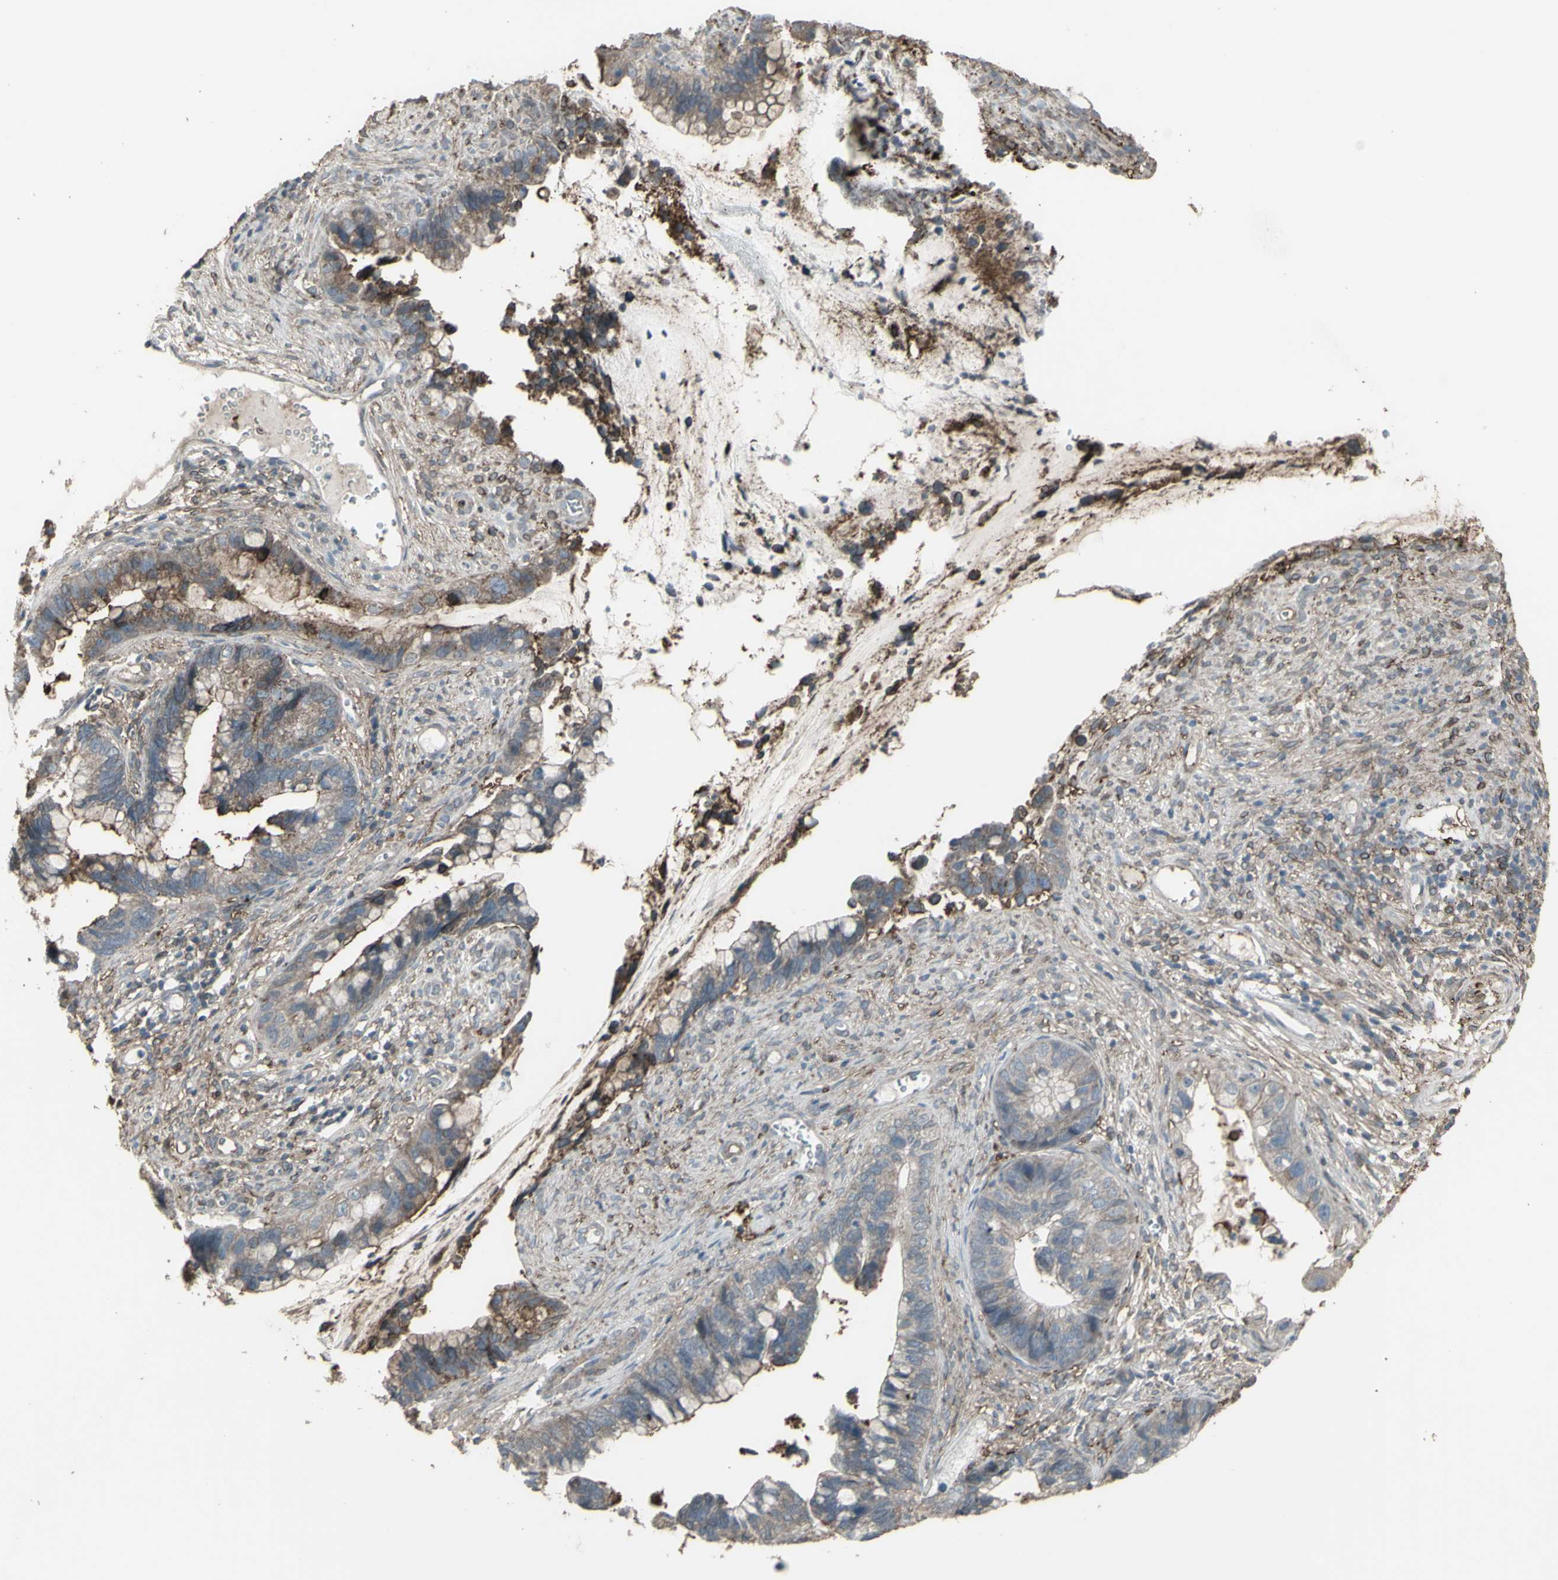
{"staining": {"intensity": "negative", "quantity": "none", "location": "none"}, "tissue": "cervical cancer", "cell_type": "Tumor cells", "image_type": "cancer", "snomed": [{"axis": "morphology", "description": "Adenocarcinoma, NOS"}, {"axis": "topography", "description": "Cervix"}], "caption": "An immunohistochemistry (IHC) histopathology image of cervical adenocarcinoma is shown. There is no staining in tumor cells of cervical adenocarcinoma.", "gene": "SMO", "patient": {"sex": "female", "age": 44}}